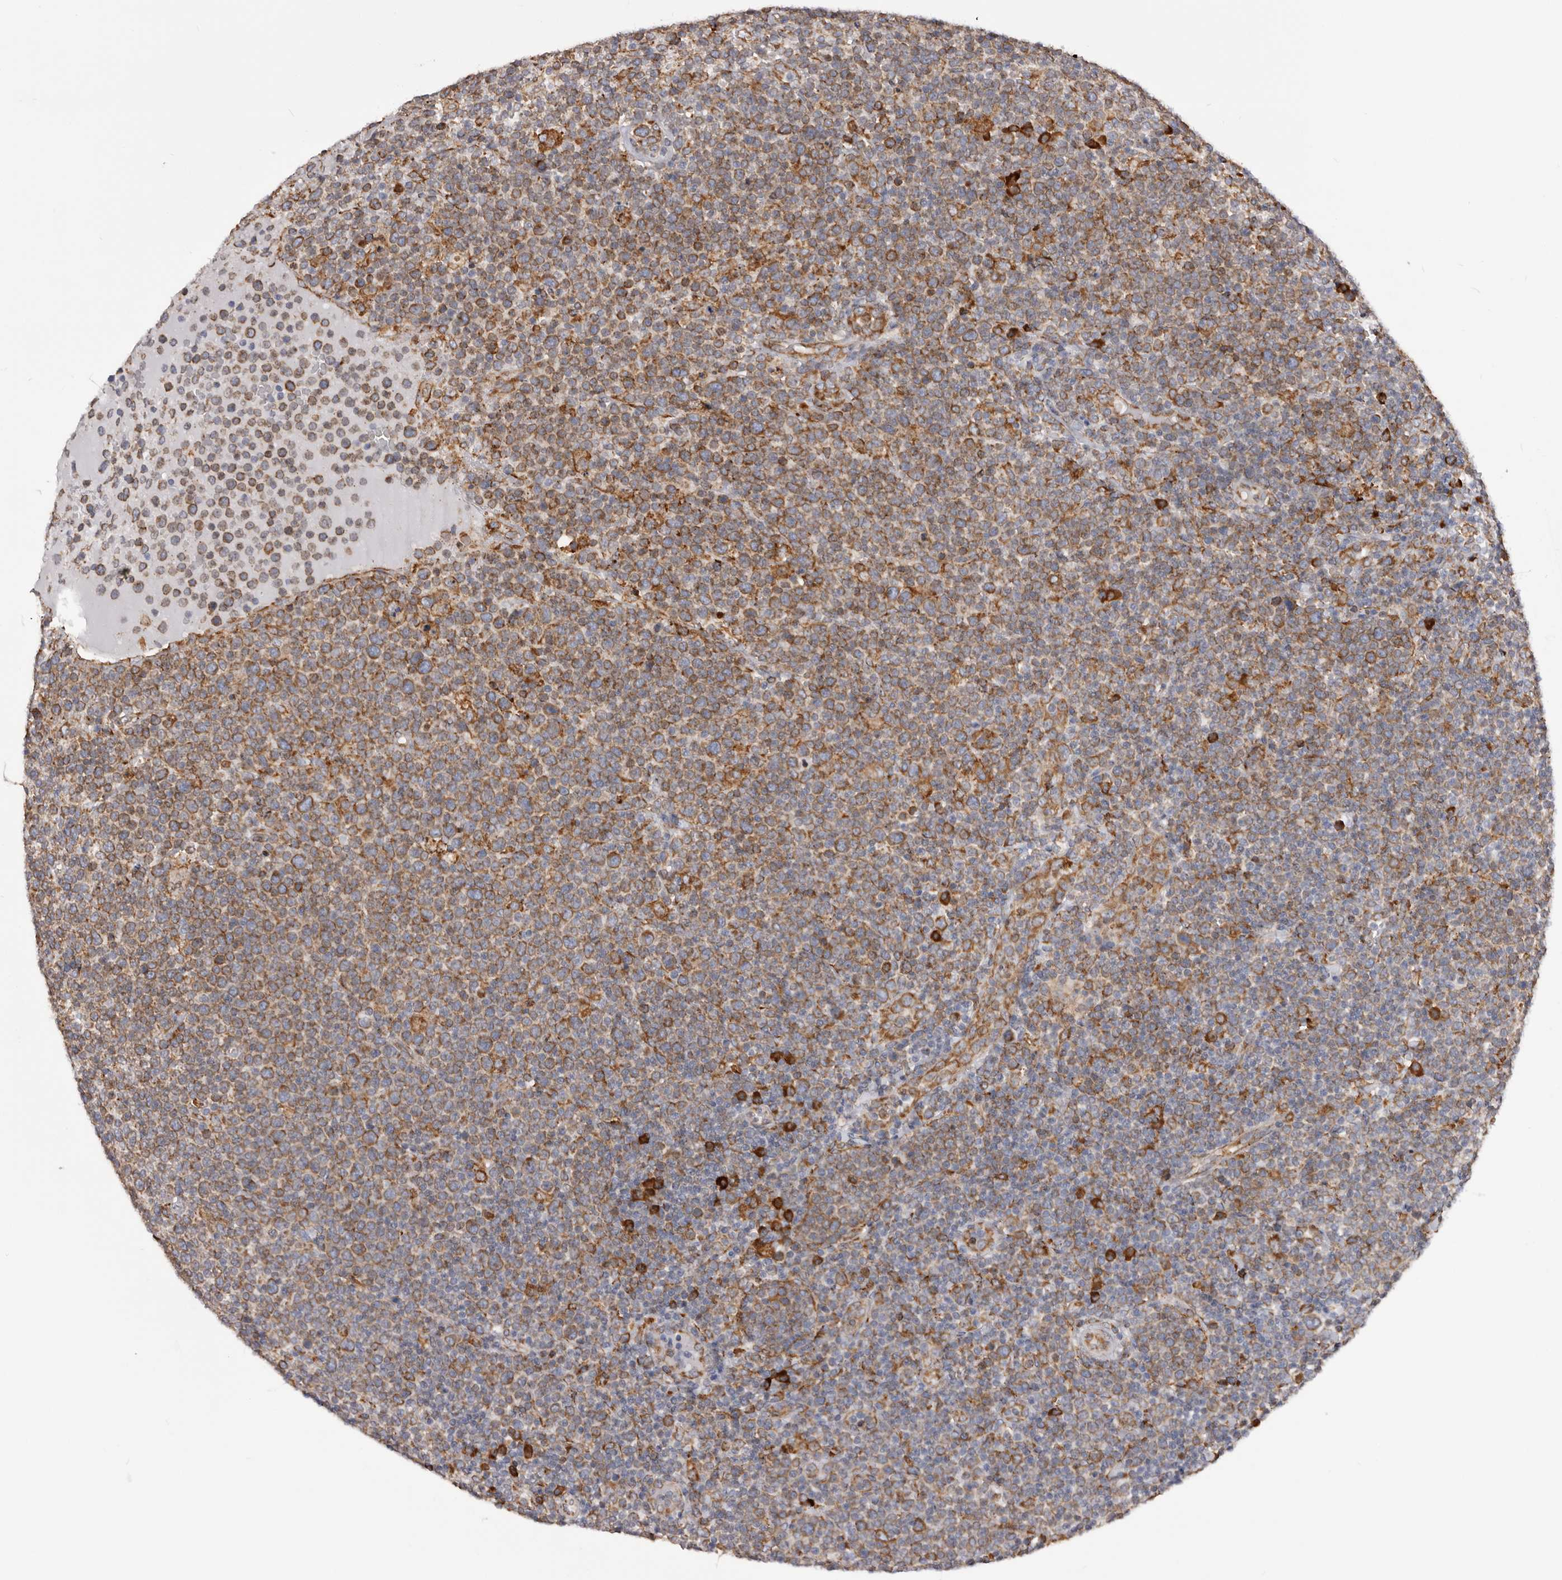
{"staining": {"intensity": "moderate", "quantity": ">75%", "location": "cytoplasmic/membranous"}, "tissue": "lymphoma", "cell_type": "Tumor cells", "image_type": "cancer", "snomed": [{"axis": "morphology", "description": "Malignant lymphoma, non-Hodgkin's type, High grade"}, {"axis": "topography", "description": "Lymph node"}], "caption": "The immunohistochemical stain labels moderate cytoplasmic/membranous expression in tumor cells of high-grade malignant lymphoma, non-Hodgkin's type tissue. Using DAB (brown) and hematoxylin (blue) stains, captured at high magnification using brightfield microscopy.", "gene": "QRSL1", "patient": {"sex": "male", "age": 61}}